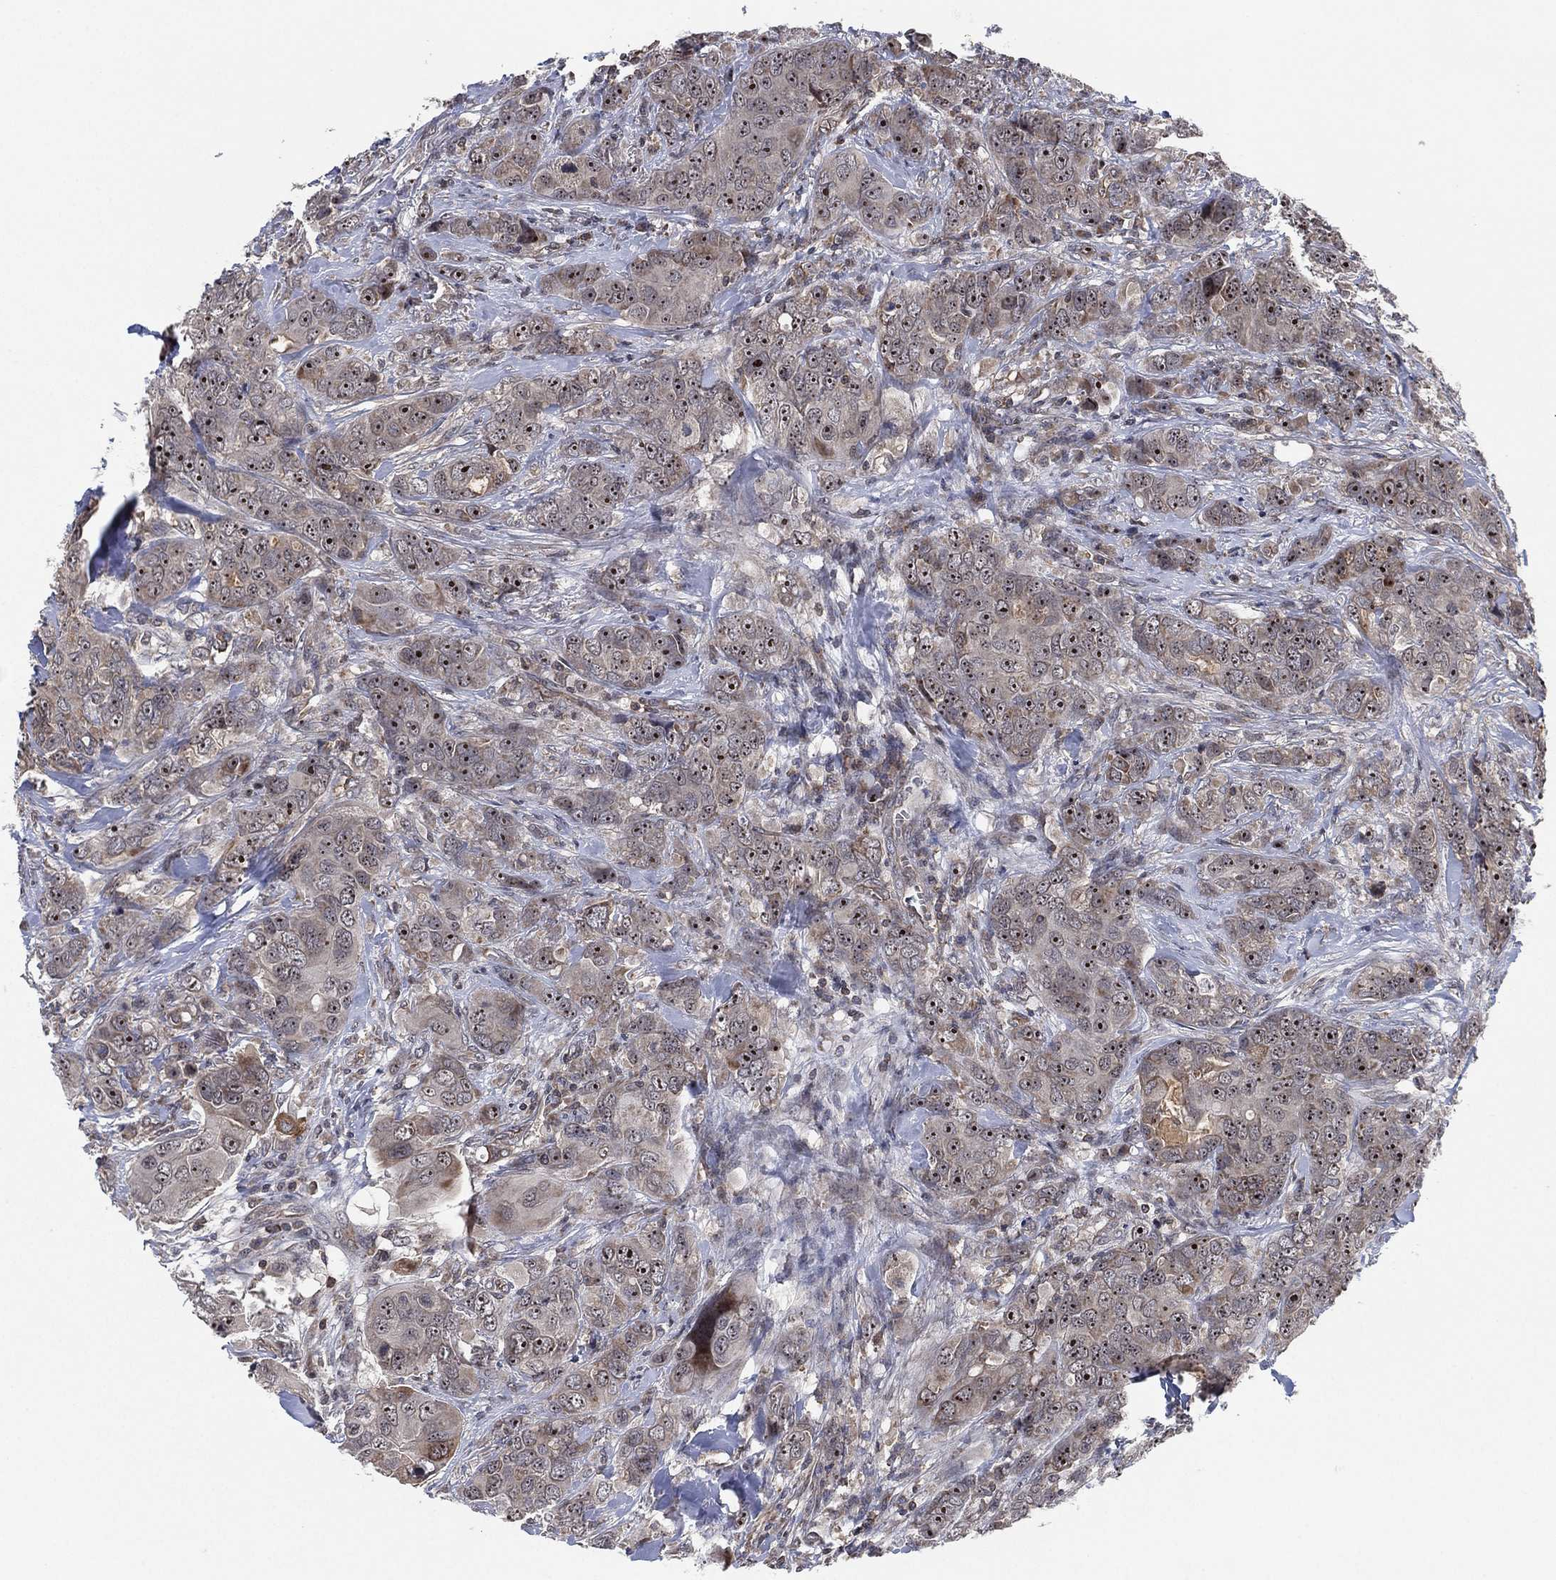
{"staining": {"intensity": "moderate", "quantity": ">75%", "location": "nuclear"}, "tissue": "breast cancer", "cell_type": "Tumor cells", "image_type": "cancer", "snomed": [{"axis": "morphology", "description": "Duct carcinoma"}, {"axis": "topography", "description": "Breast"}], "caption": "Tumor cells display medium levels of moderate nuclear staining in approximately >75% of cells in human breast cancer.", "gene": "TMCO1", "patient": {"sex": "female", "age": 43}}